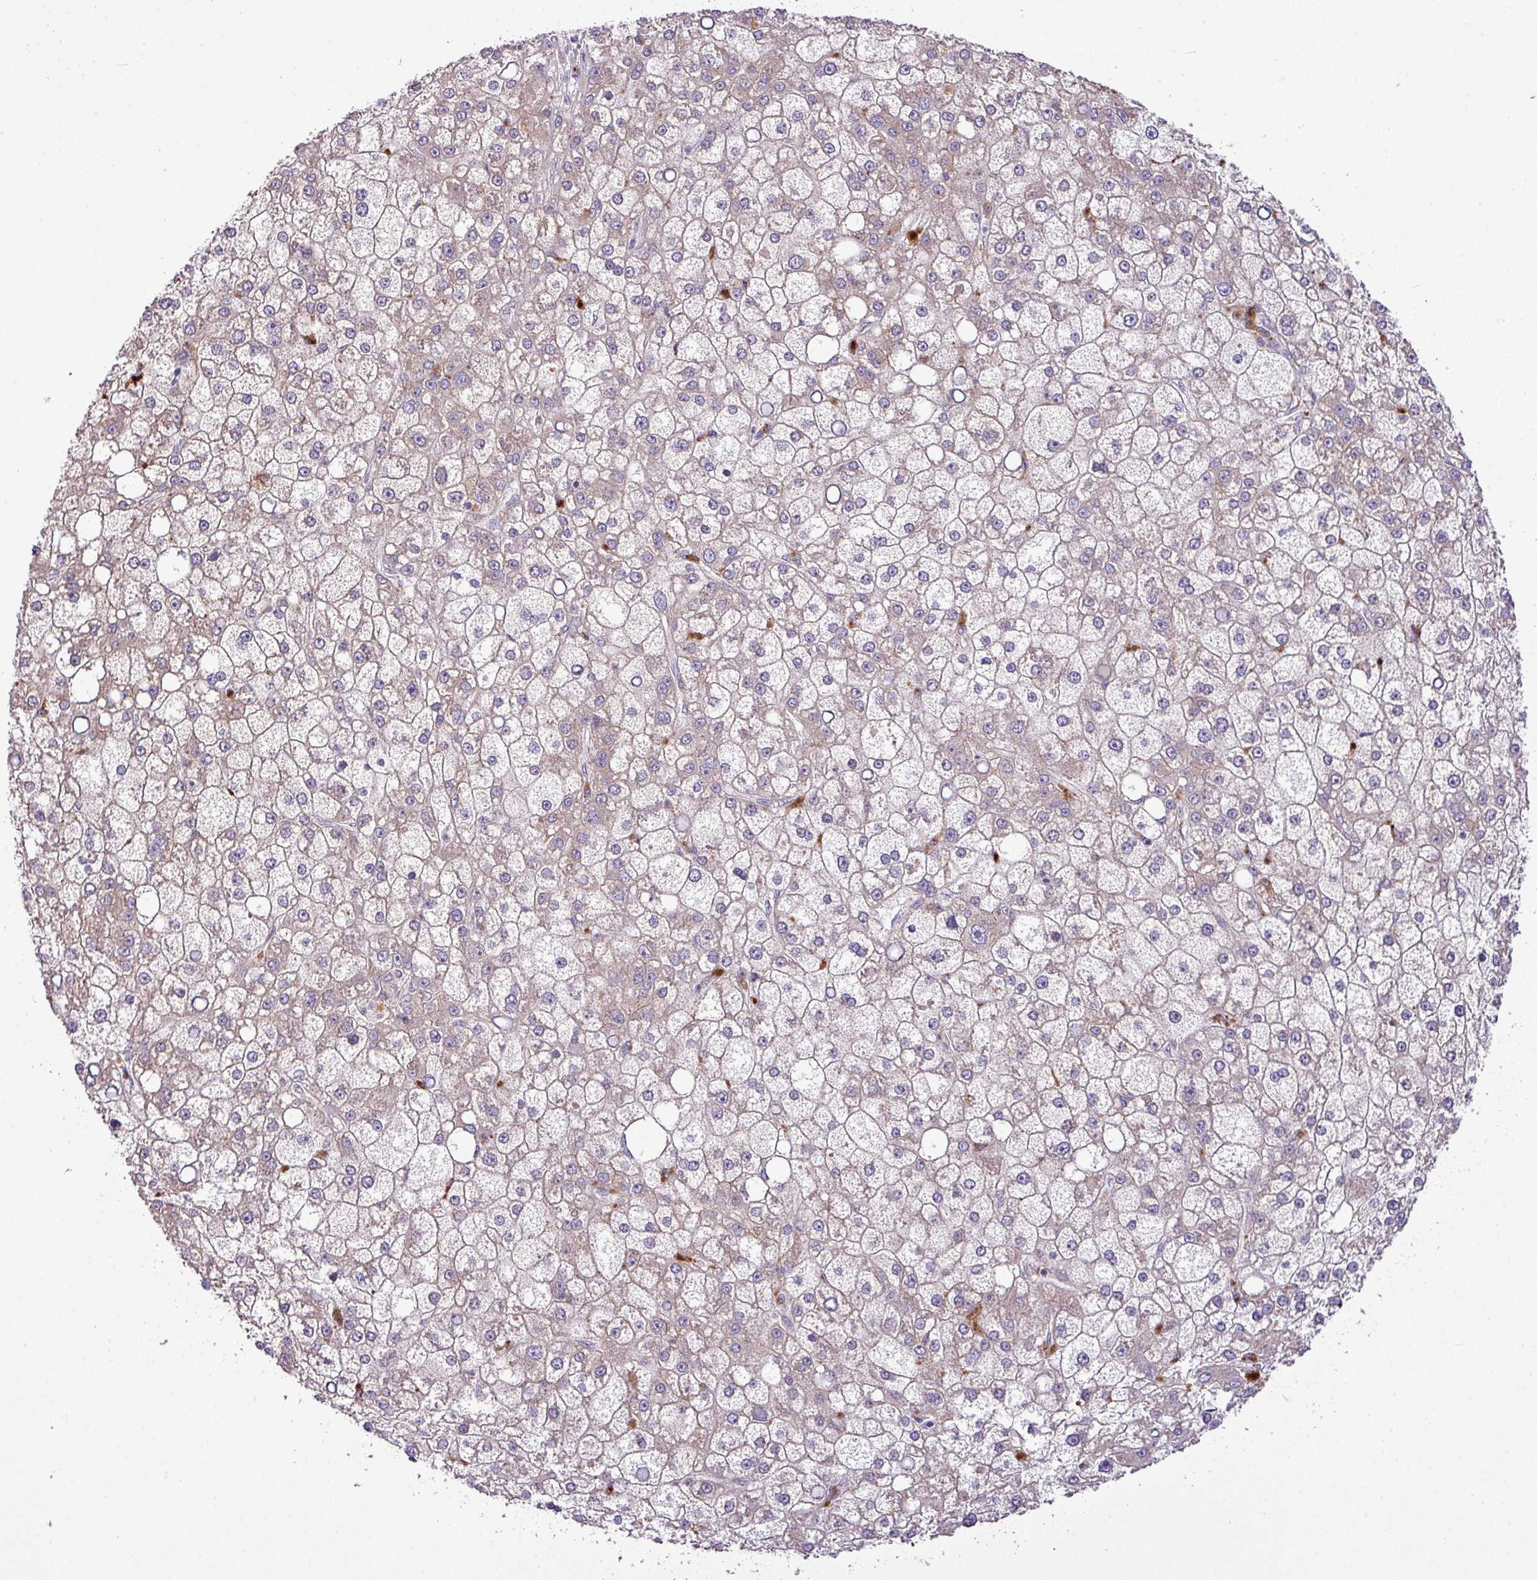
{"staining": {"intensity": "weak", "quantity": "<25%", "location": "cytoplasmic/membranous"}, "tissue": "liver cancer", "cell_type": "Tumor cells", "image_type": "cancer", "snomed": [{"axis": "morphology", "description": "Carcinoma, Hepatocellular, NOS"}, {"axis": "topography", "description": "Liver"}], "caption": "Human liver cancer (hepatocellular carcinoma) stained for a protein using immunohistochemistry (IHC) displays no staining in tumor cells.", "gene": "XIAP", "patient": {"sex": "male", "age": 67}}